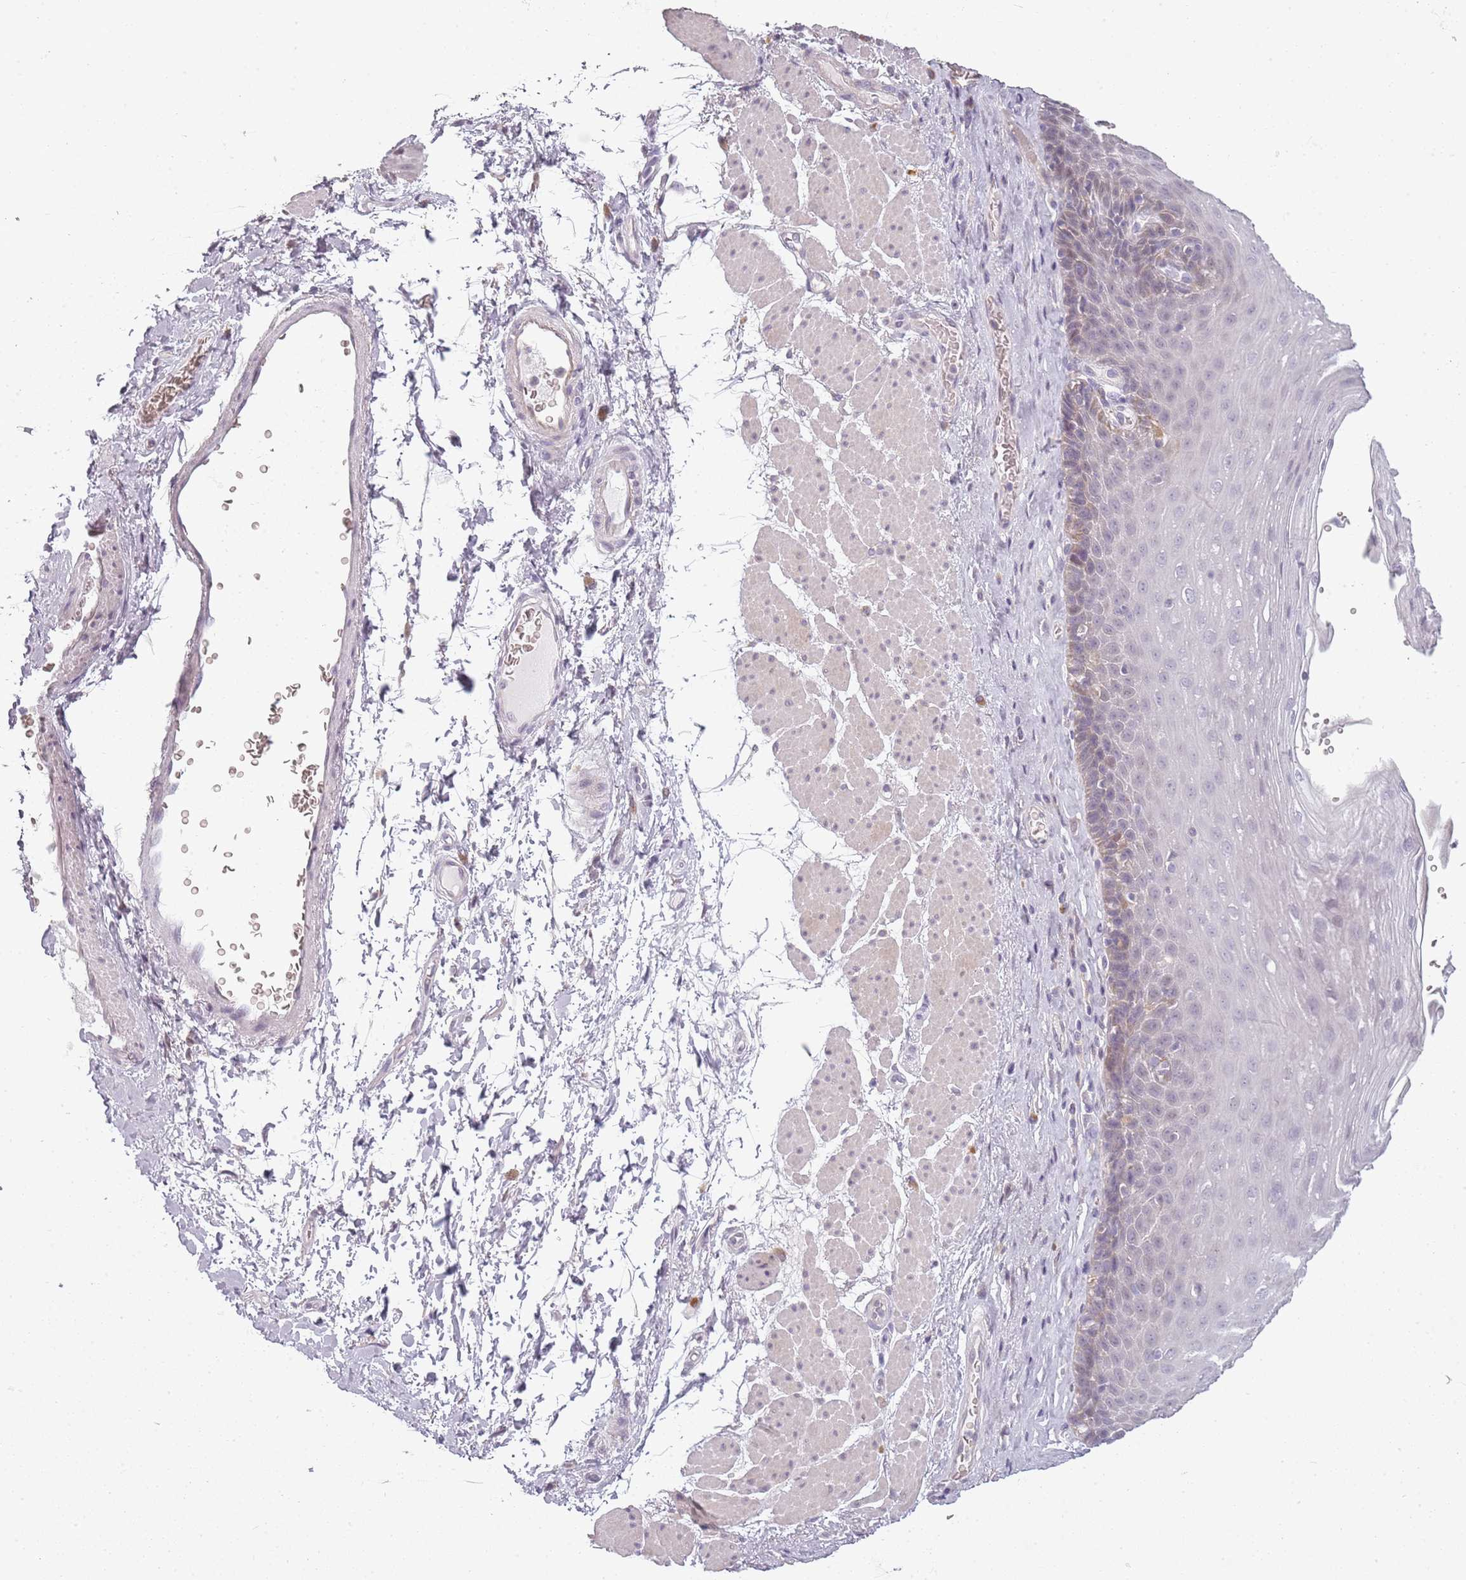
{"staining": {"intensity": "weak", "quantity": "<25%", "location": "cytoplasmic/membranous"}, "tissue": "esophagus", "cell_type": "Squamous epithelial cells", "image_type": "normal", "snomed": [{"axis": "morphology", "description": "Normal tissue, NOS"}, {"axis": "topography", "description": "Esophagus"}], "caption": "Immunohistochemistry (IHC) histopathology image of unremarkable human esophagus stained for a protein (brown), which displays no expression in squamous epithelial cells.", "gene": "CC2D2B", "patient": {"sex": "female", "age": 66}}